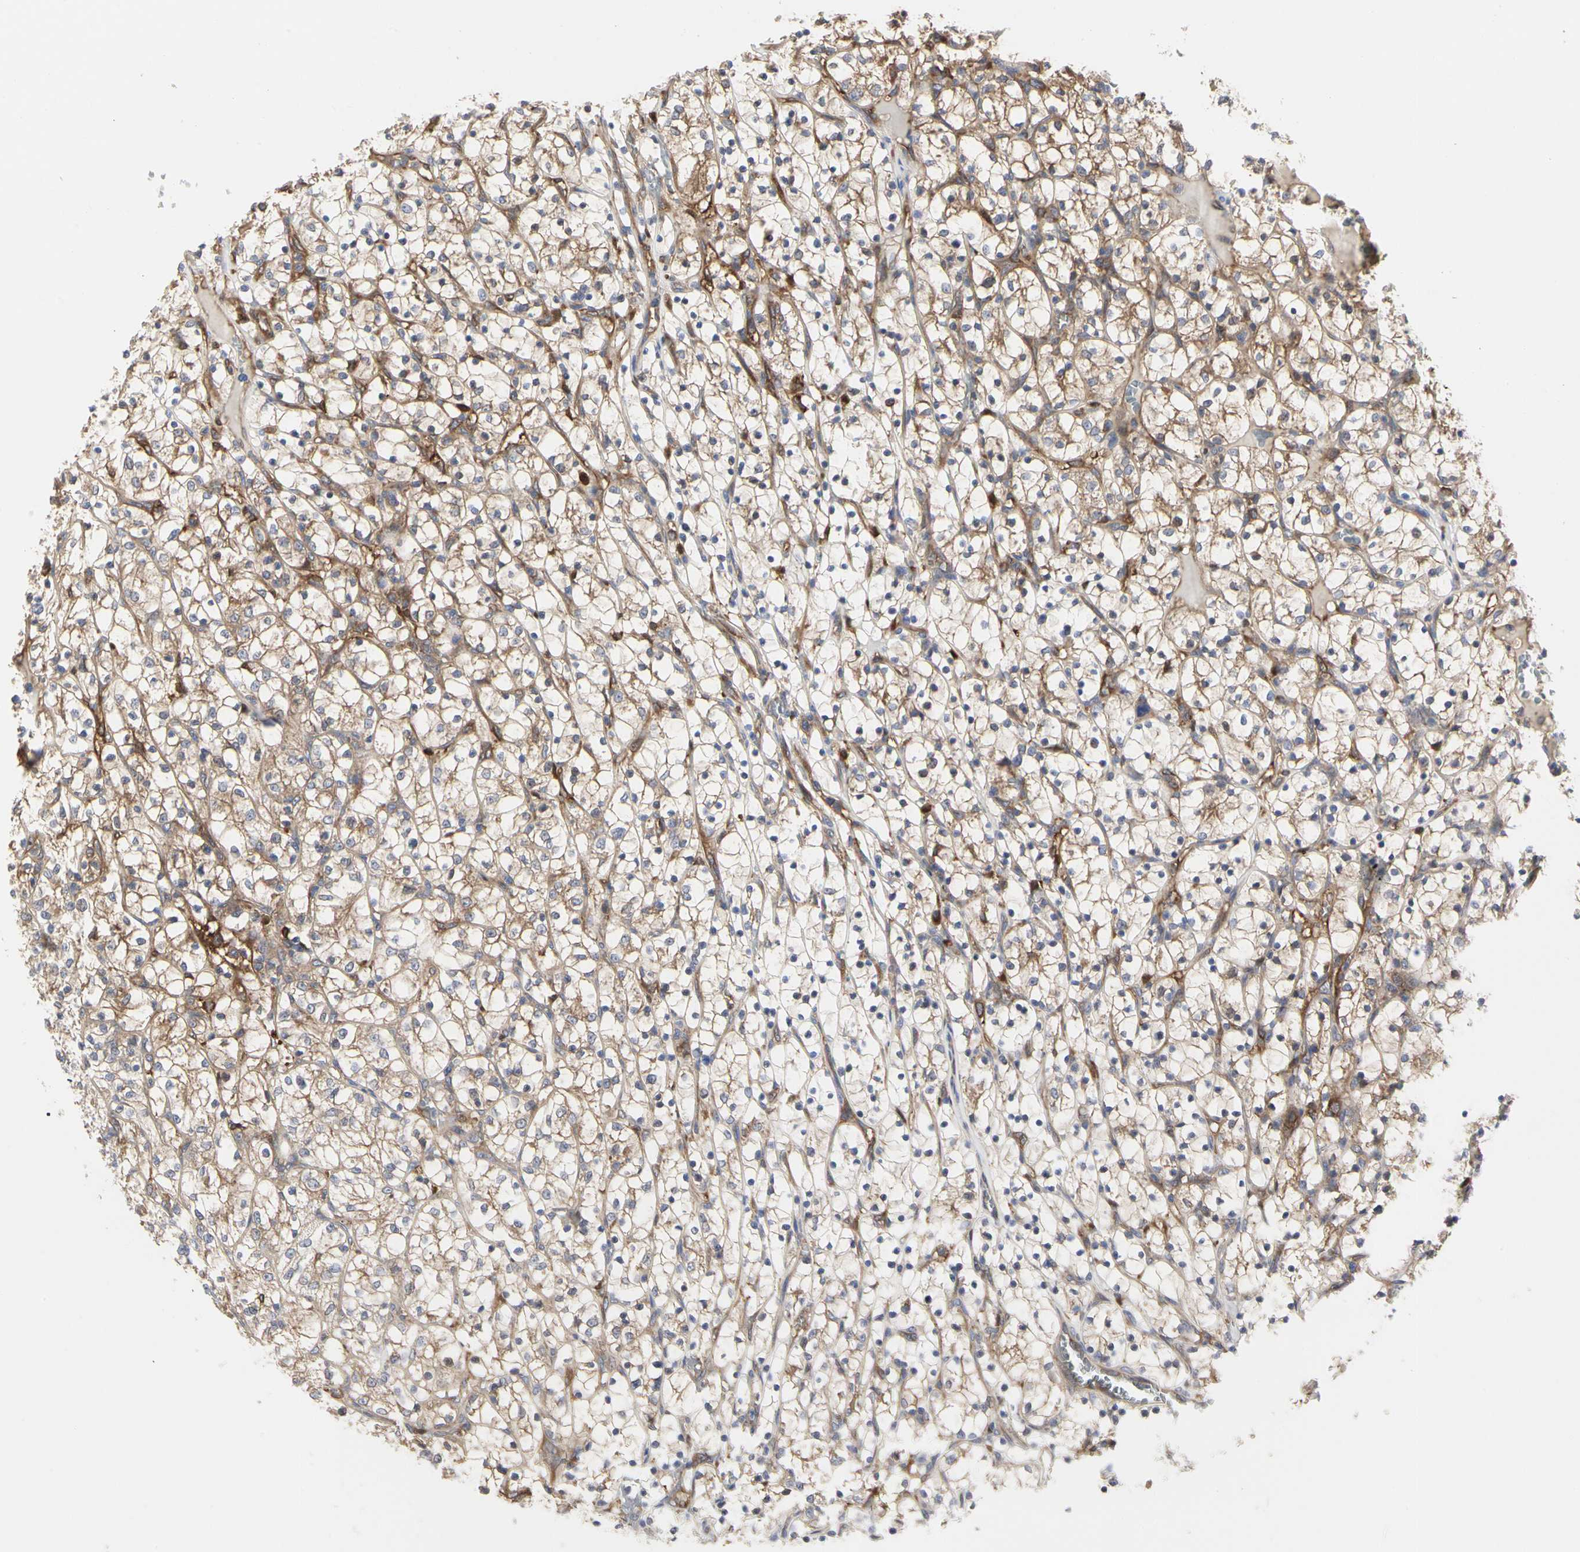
{"staining": {"intensity": "weak", "quantity": "25%-75%", "location": "cytoplasmic/membranous"}, "tissue": "renal cancer", "cell_type": "Tumor cells", "image_type": "cancer", "snomed": [{"axis": "morphology", "description": "Adenocarcinoma, NOS"}, {"axis": "topography", "description": "Kidney"}], "caption": "Renal cancer (adenocarcinoma) tissue displays weak cytoplasmic/membranous expression in about 25%-75% of tumor cells, visualized by immunohistochemistry.", "gene": "C3orf52", "patient": {"sex": "female", "age": 69}}